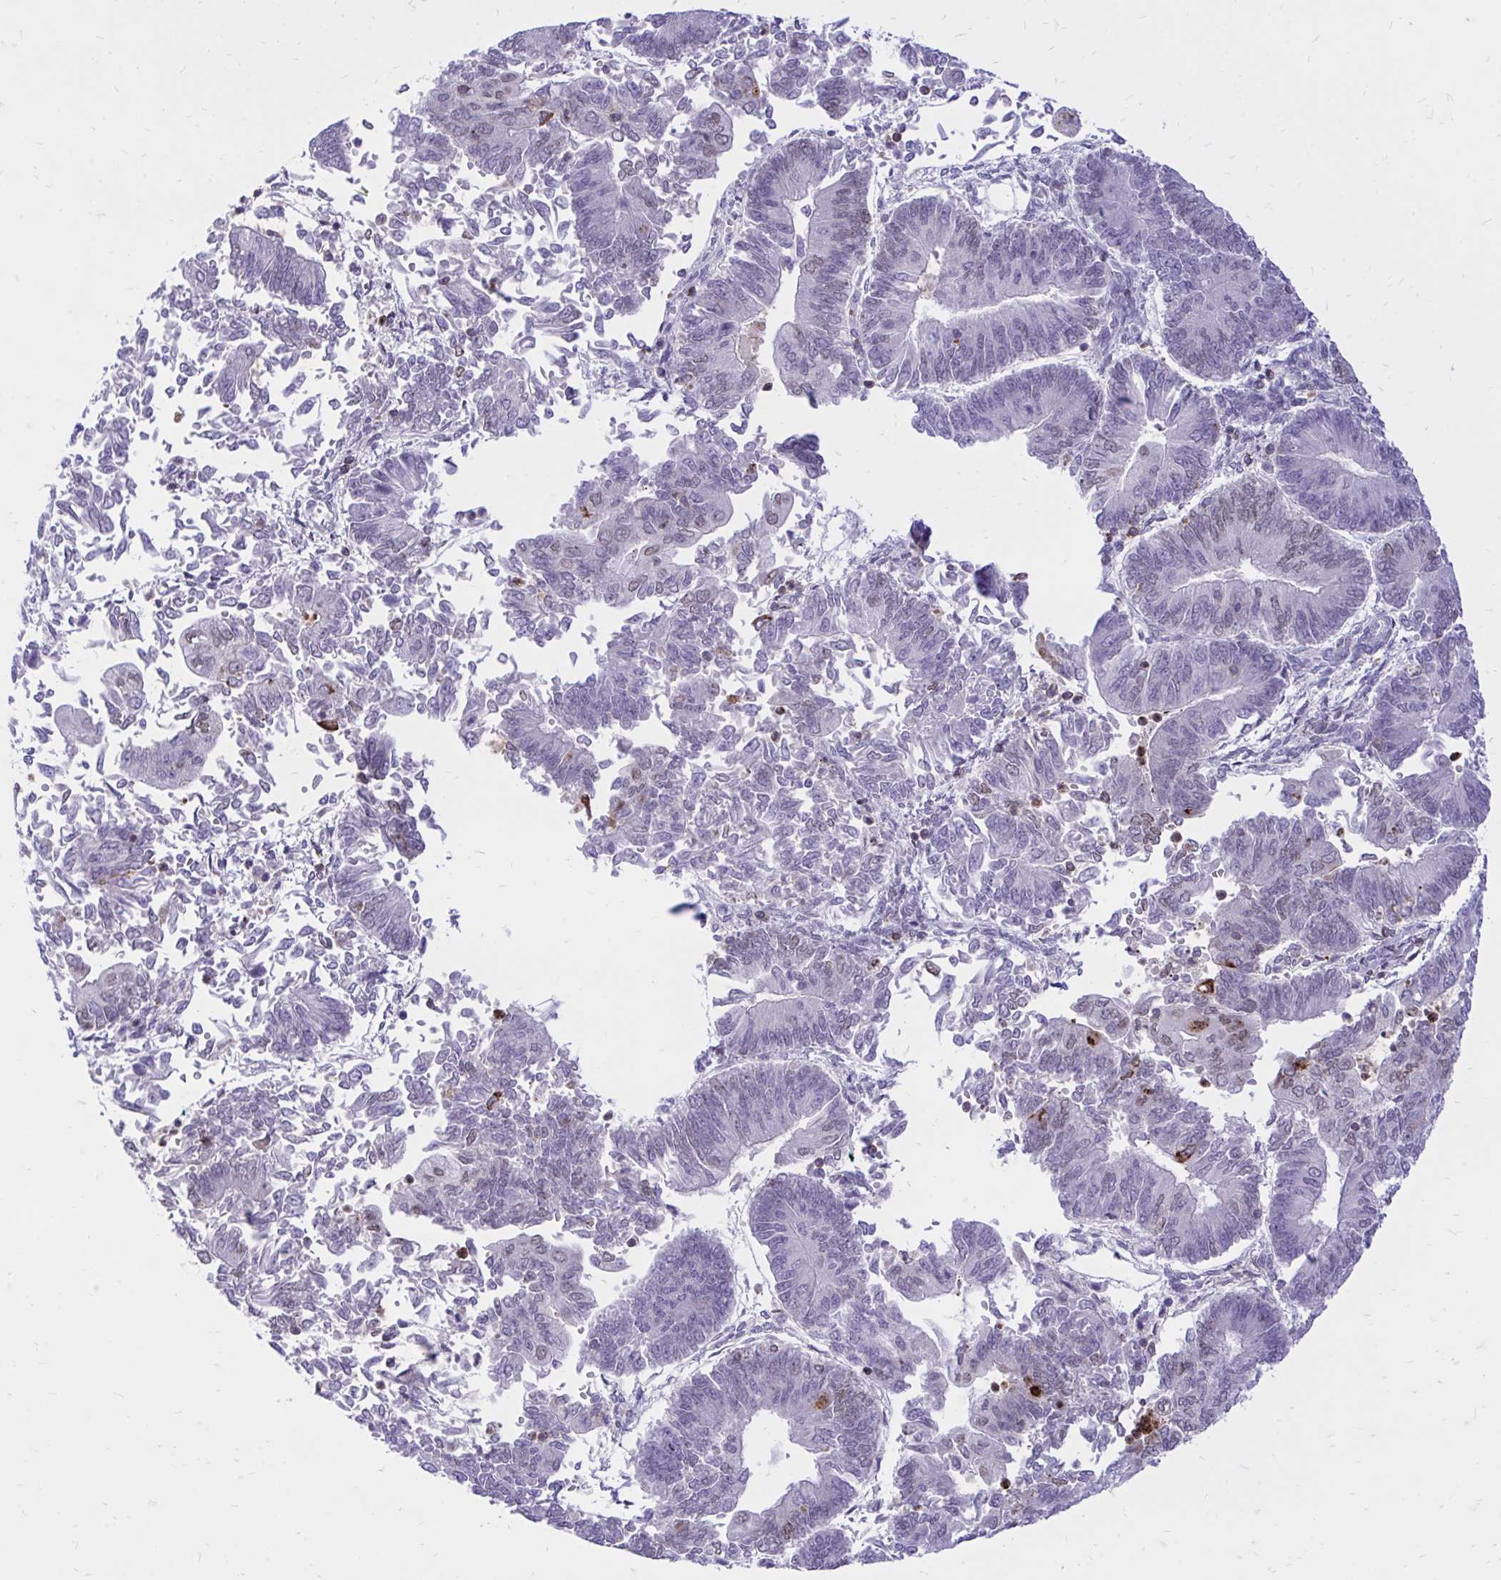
{"staining": {"intensity": "weak", "quantity": "<25%", "location": "nuclear"}, "tissue": "endometrial cancer", "cell_type": "Tumor cells", "image_type": "cancer", "snomed": [{"axis": "morphology", "description": "Adenocarcinoma, NOS"}, {"axis": "topography", "description": "Endometrium"}], "caption": "Tumor cells are negative for protein expression in human endometrial adenocarcinoma.", "gene": "CXCL8", "patient": {"sex": "female", "age": 65}}